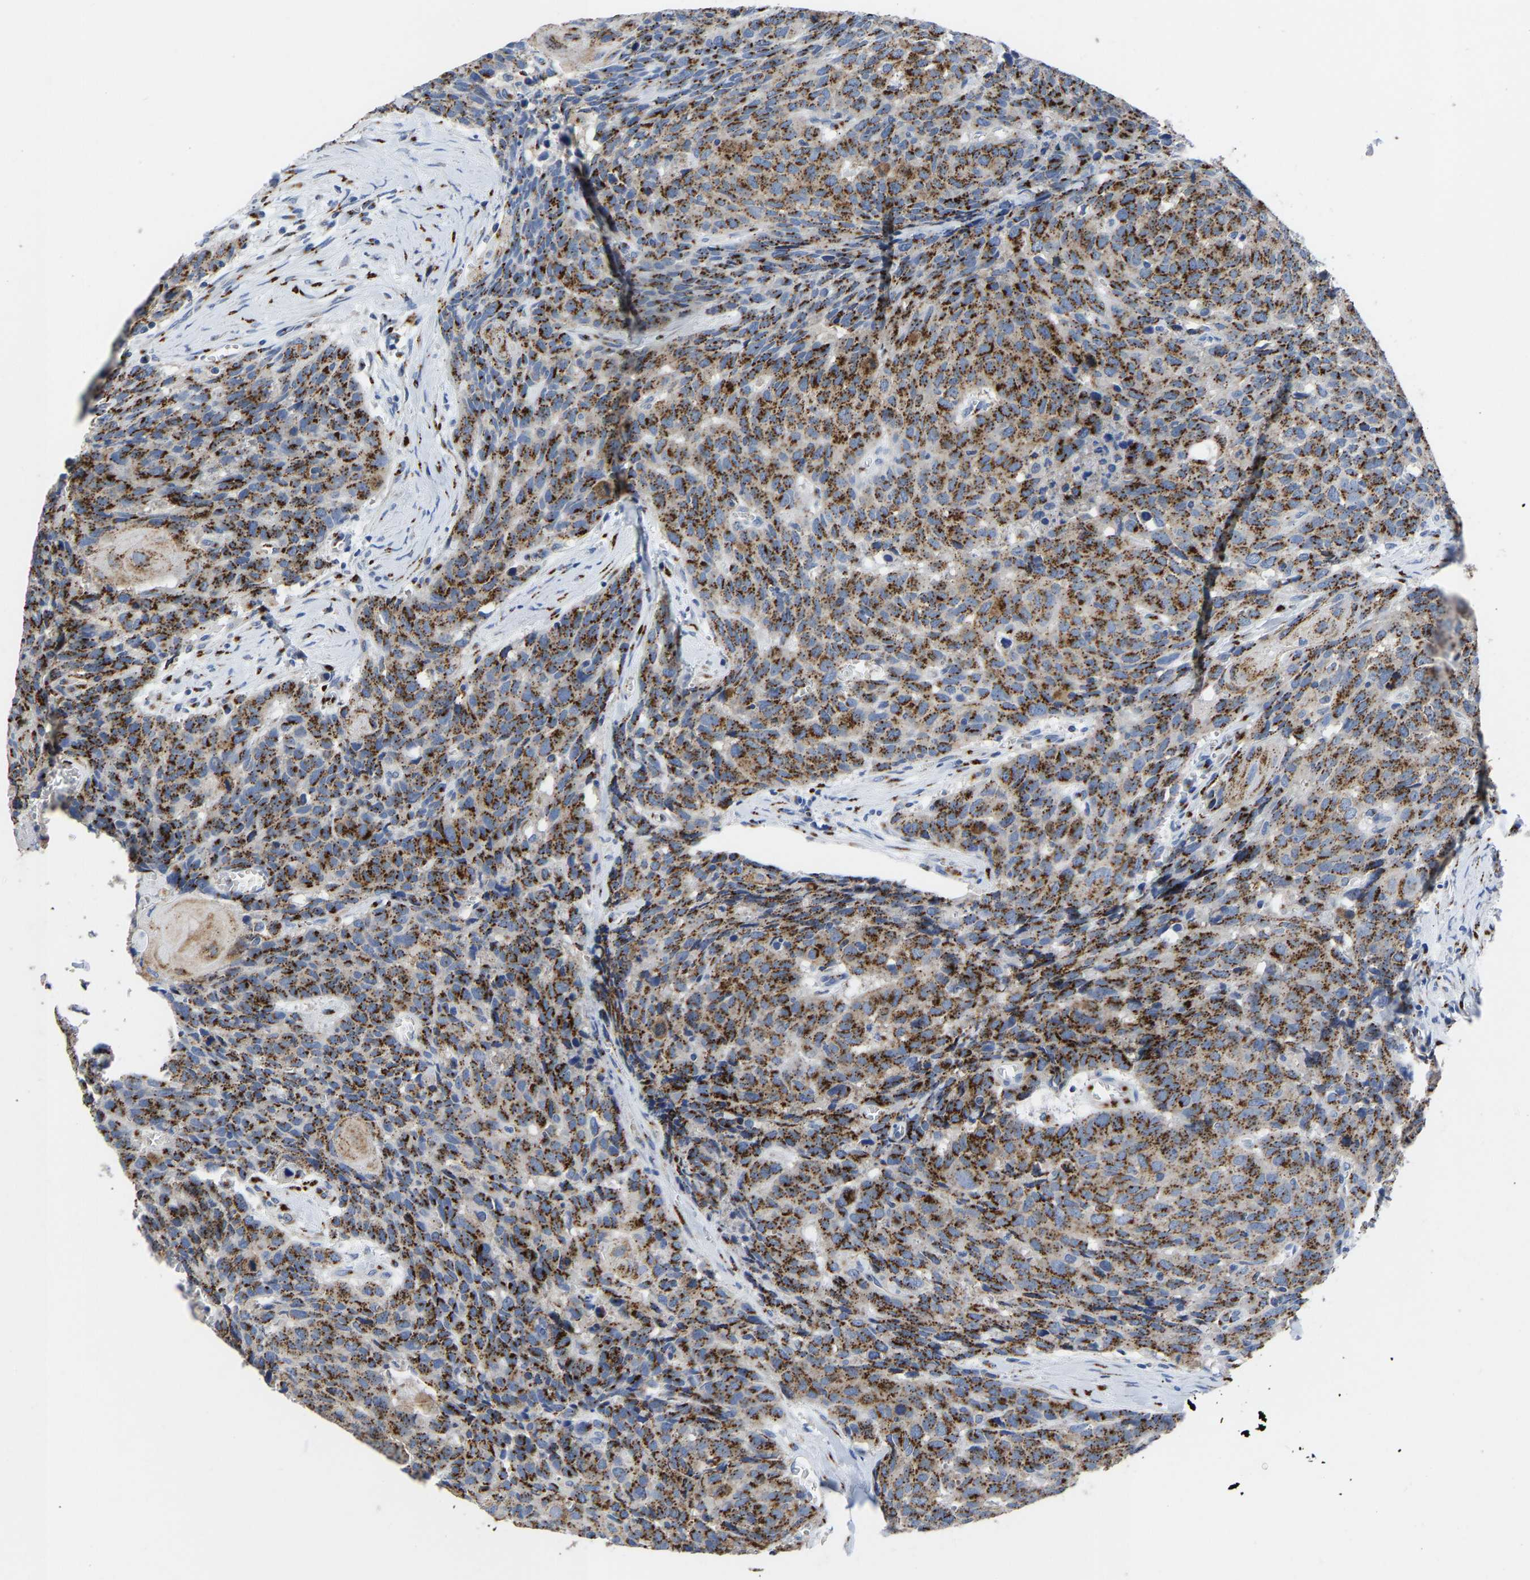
{"staining": {"intensity": "strong", "quantity": ">75%", "location": "cytoplasmic/membranous"}, "tissue": "head and neck cancer", "cell_type": "Tumor cells", "image_type": "cancer", "snomed": [{"axis": "morphology", "description": "Squamous cell carcinoma, NOS"}, {"axis": "topography", "description": "Head-Neck"}], "caption": "Protein staining shows strong cytoplasmic/membranous positivity in about >75% of tumor cells in head and neck cancer (squamous cell carcinoma).", "gene": "TMEM87A", "patient": {"sex": "male", "age": 66}}